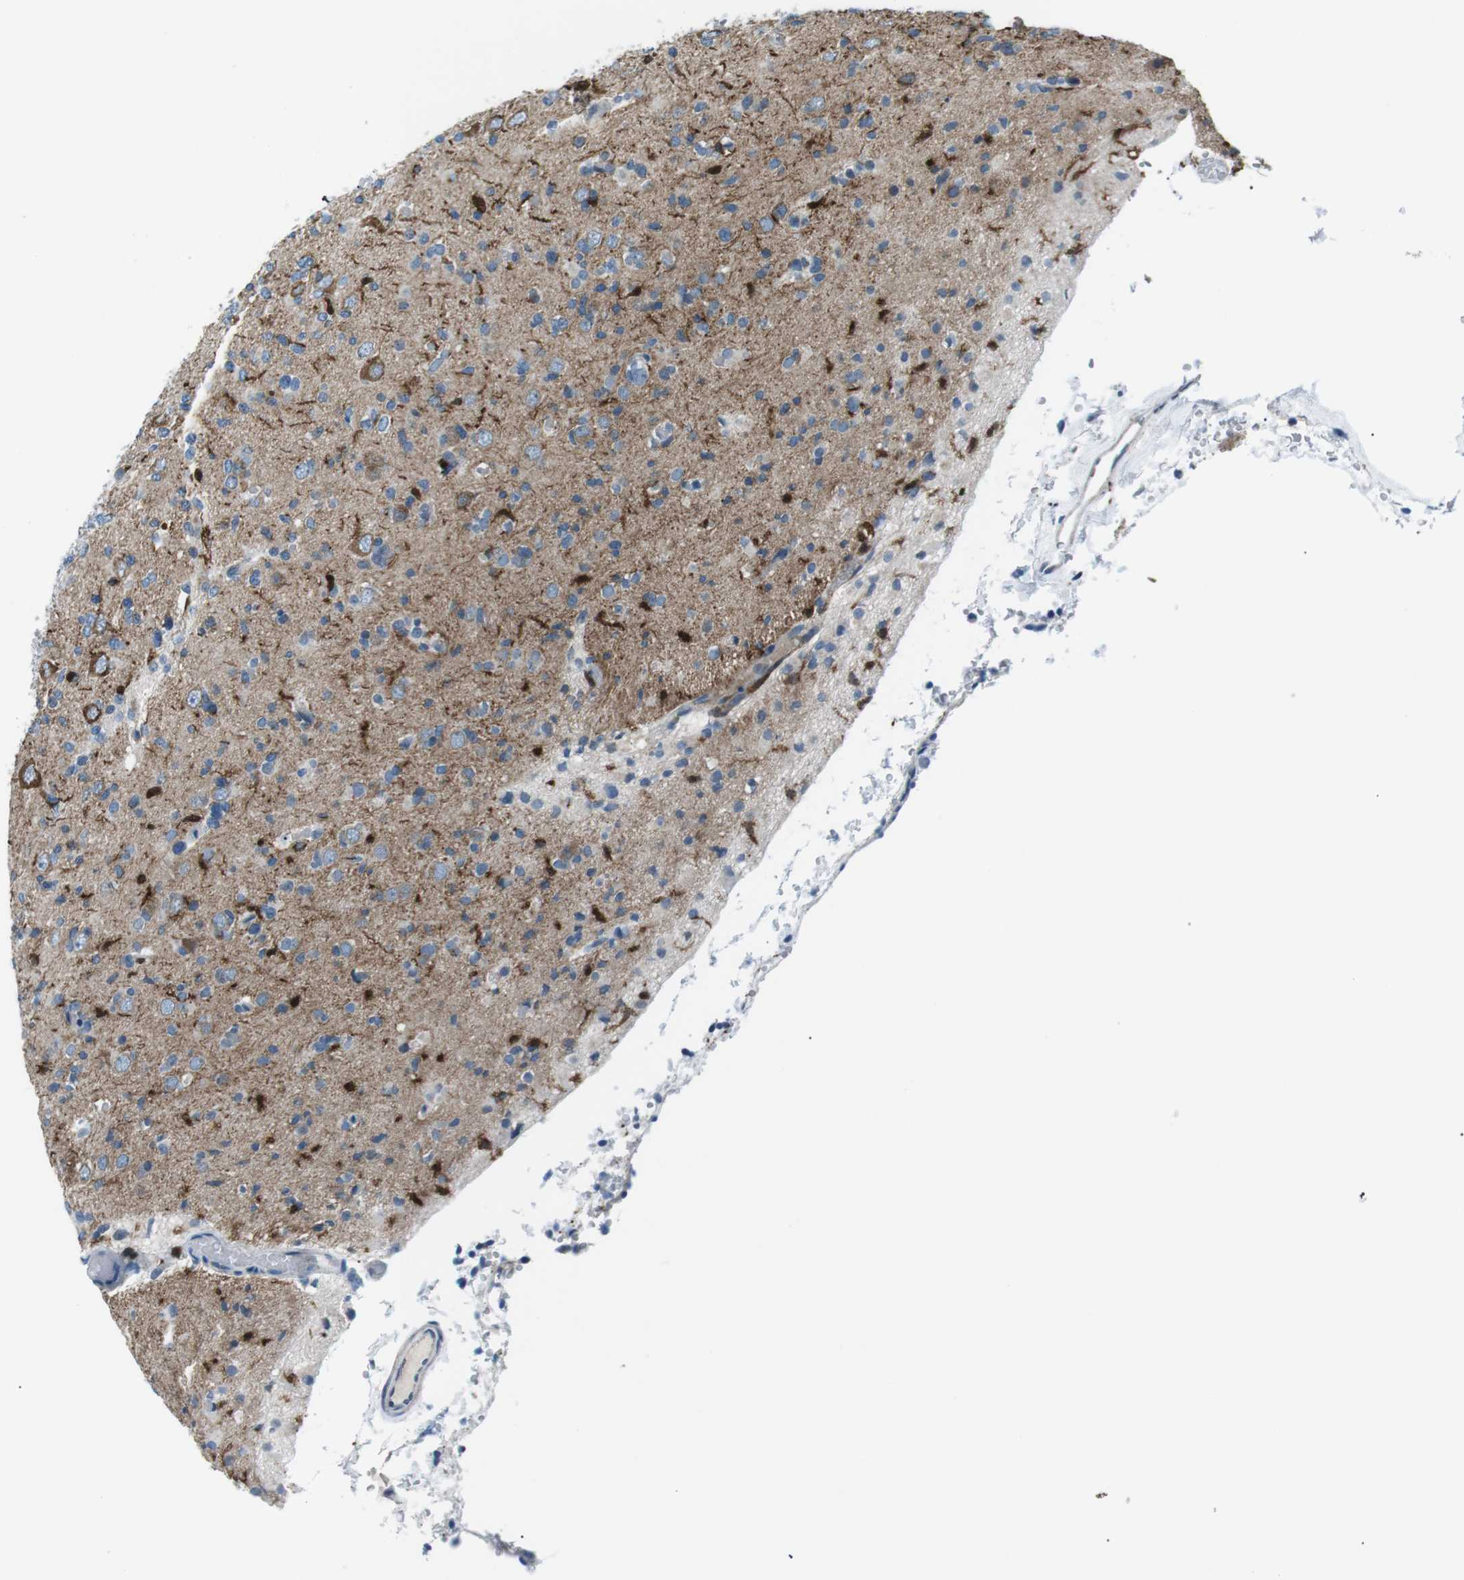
{"staining": {"intensity": "moderate", "quantity": "<25%", "location": "cytoplasmic/membranous"}, "tissue": "glioma", "cell_type": "Tumor cells", "image_type": "cancer", "snomed": [{"axis": "morphology", "description": "Glioma, malignant, Low grade"}, {"axis": "topography", "description": "Brain"}], "caption": "IHC of human glioma reveals low levels of moderate cytoplasmic/membranous positivity in about <25% of tumor cells.", "gene": "BLNK", "patient": {"sex": "female", "age": 22}}